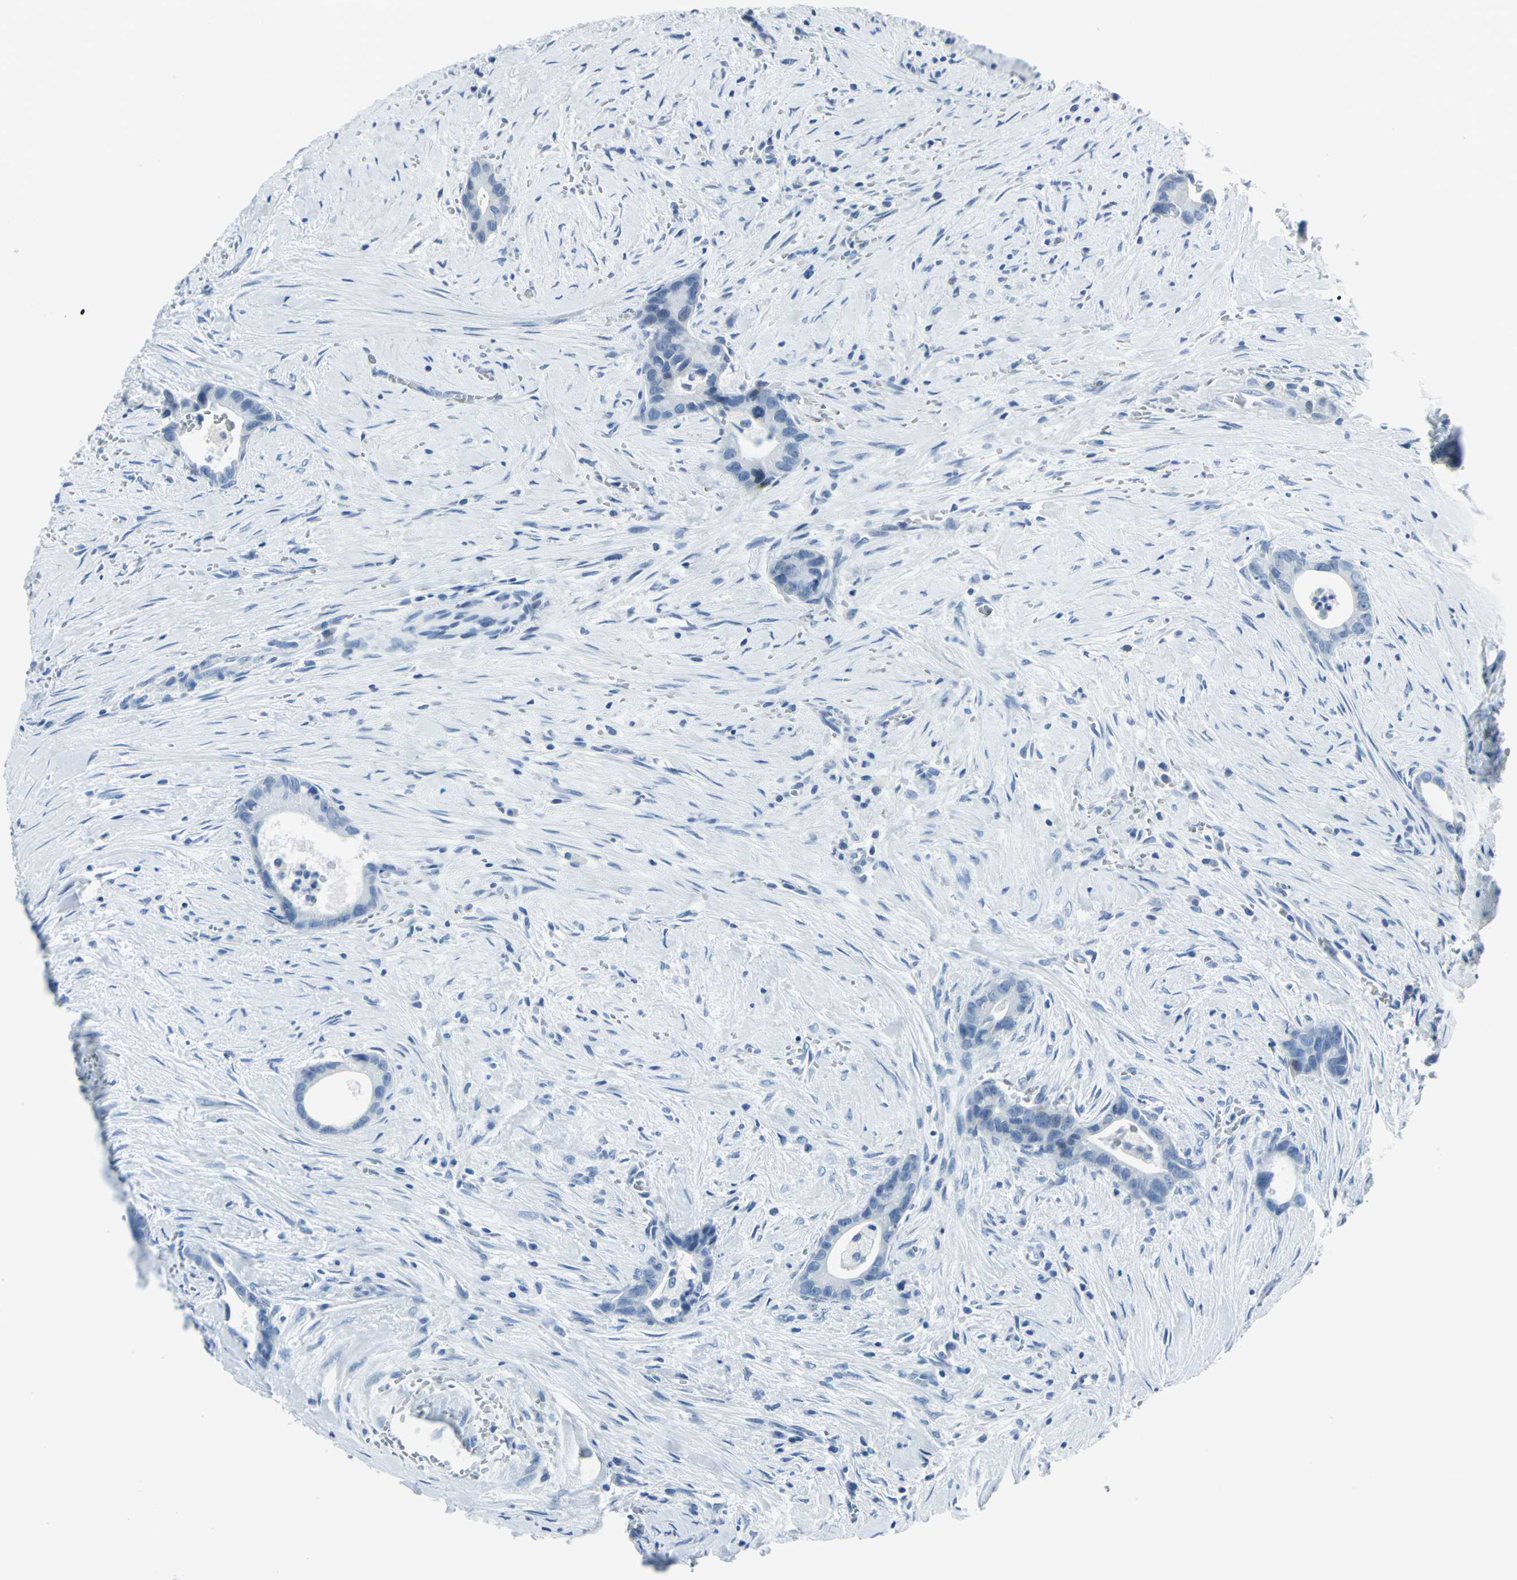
{"staining": {"intensity": "negative", "quantity": "none", "location": "none"}, "tissue": "liver cancer", "cell_type": "Tumor cells", "image_type": "cancer", "snomed": [{"axis": "morphology", "description": "Cholangiocarcinoma"}, {"axis": "topography", "description": "Liver"}], "caption": "Histopathology image shows no protein staining in tumor cells of liver cancer (cholangiocarcinoma) tissue.", "gene": "DNAI2", "patient": {"sex": "female", "age": 55}}